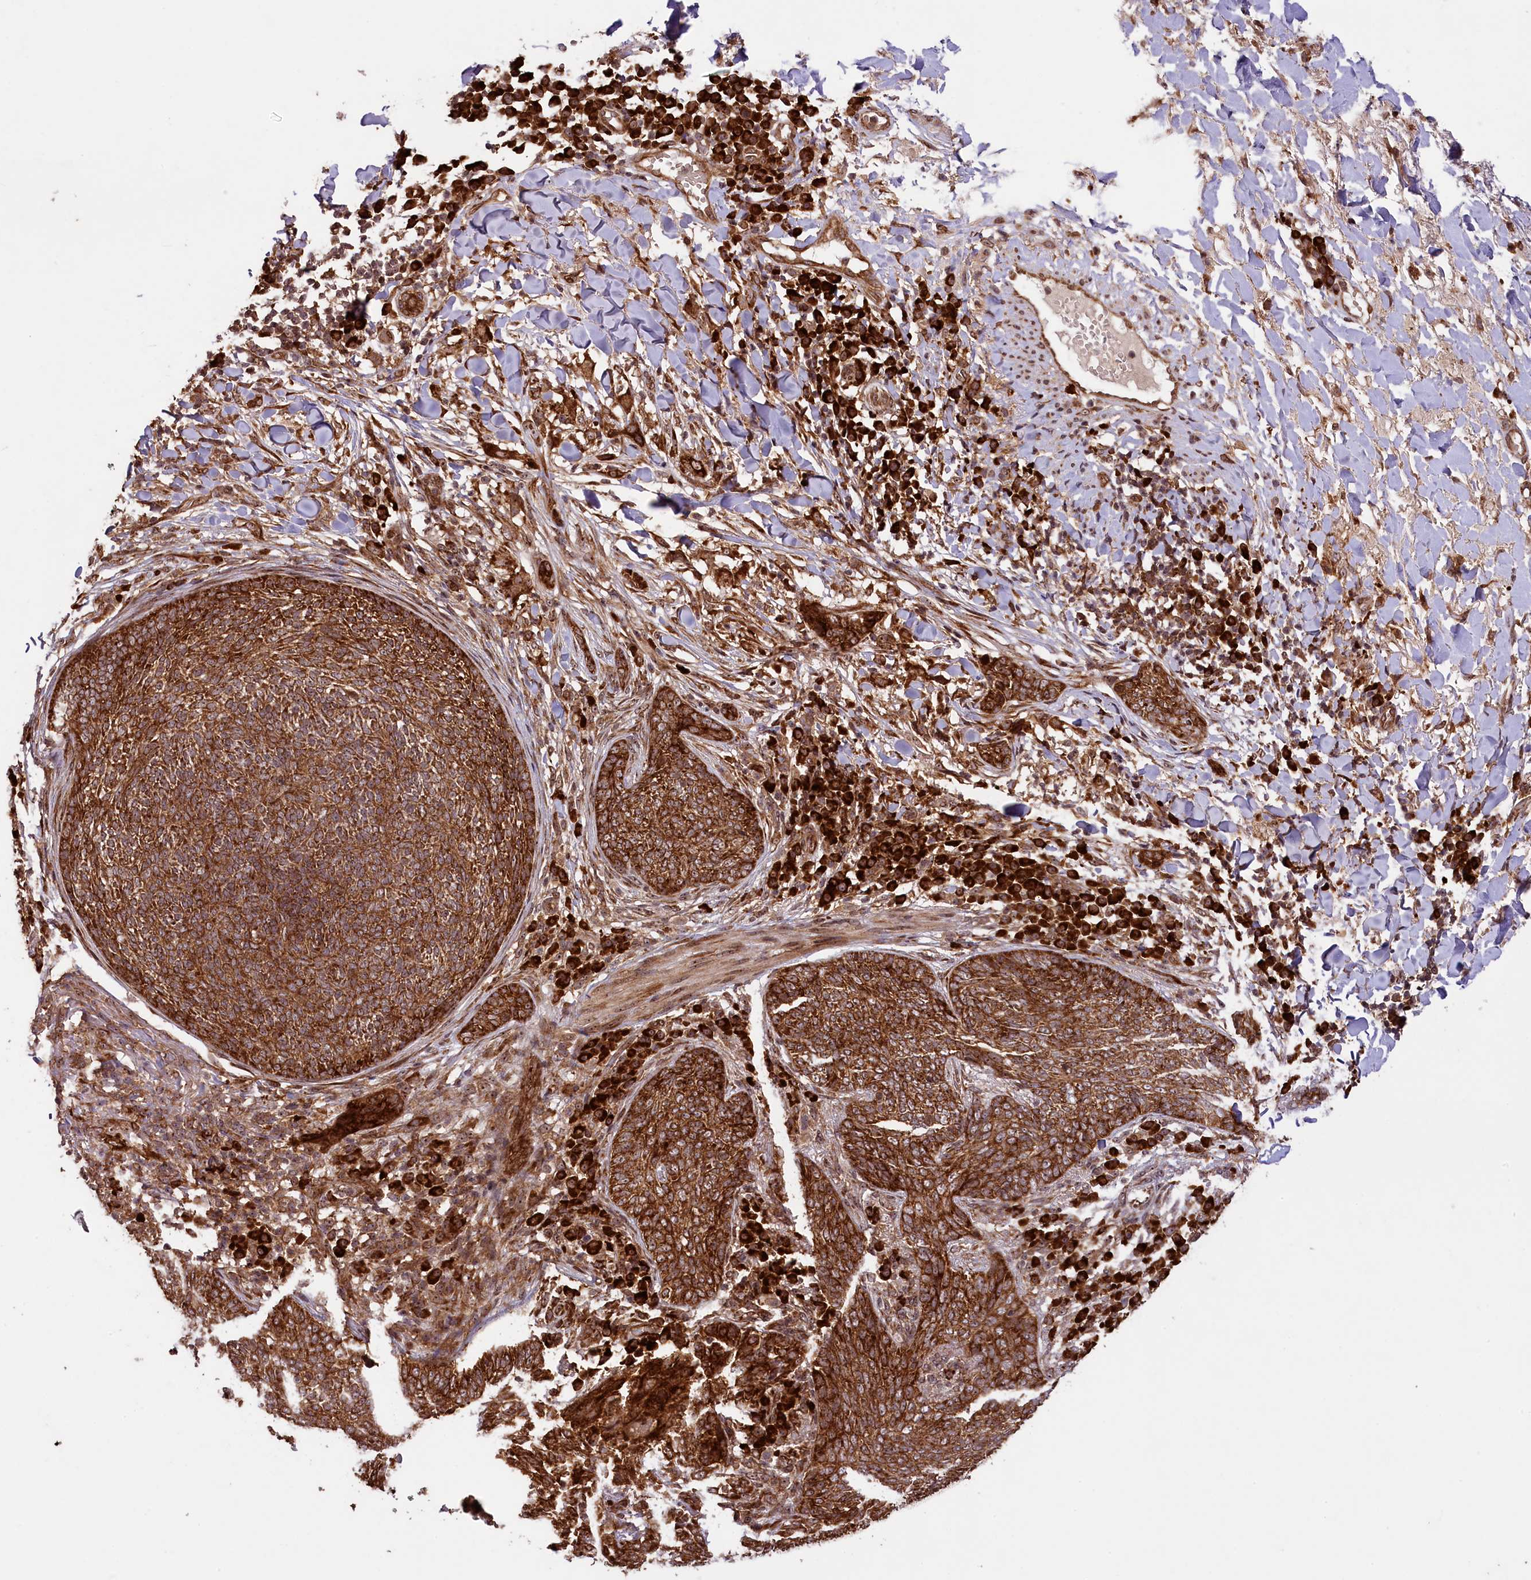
{"staining": {"intensity": "strong", "quantity": ">75%", "location": "cytoplasmic/membranous"}, "tissue": "skin cancer", "cell_type": "Tumor cells", "image_type": "cancer", "snomed": [{"axis": "morphology", "description": "Basal cell carcinoma"}, {"axis": "topography", "description": "Skin"}], "caption": "This is a micrograph of immunohistochemistry staining of skin cancer (basal cell carcinoma), which shows strong expression in the cytoplasmic/membranous of tumor cells.", "gene": "LARP4", "patient": {"sex": "male", "age": 85}}